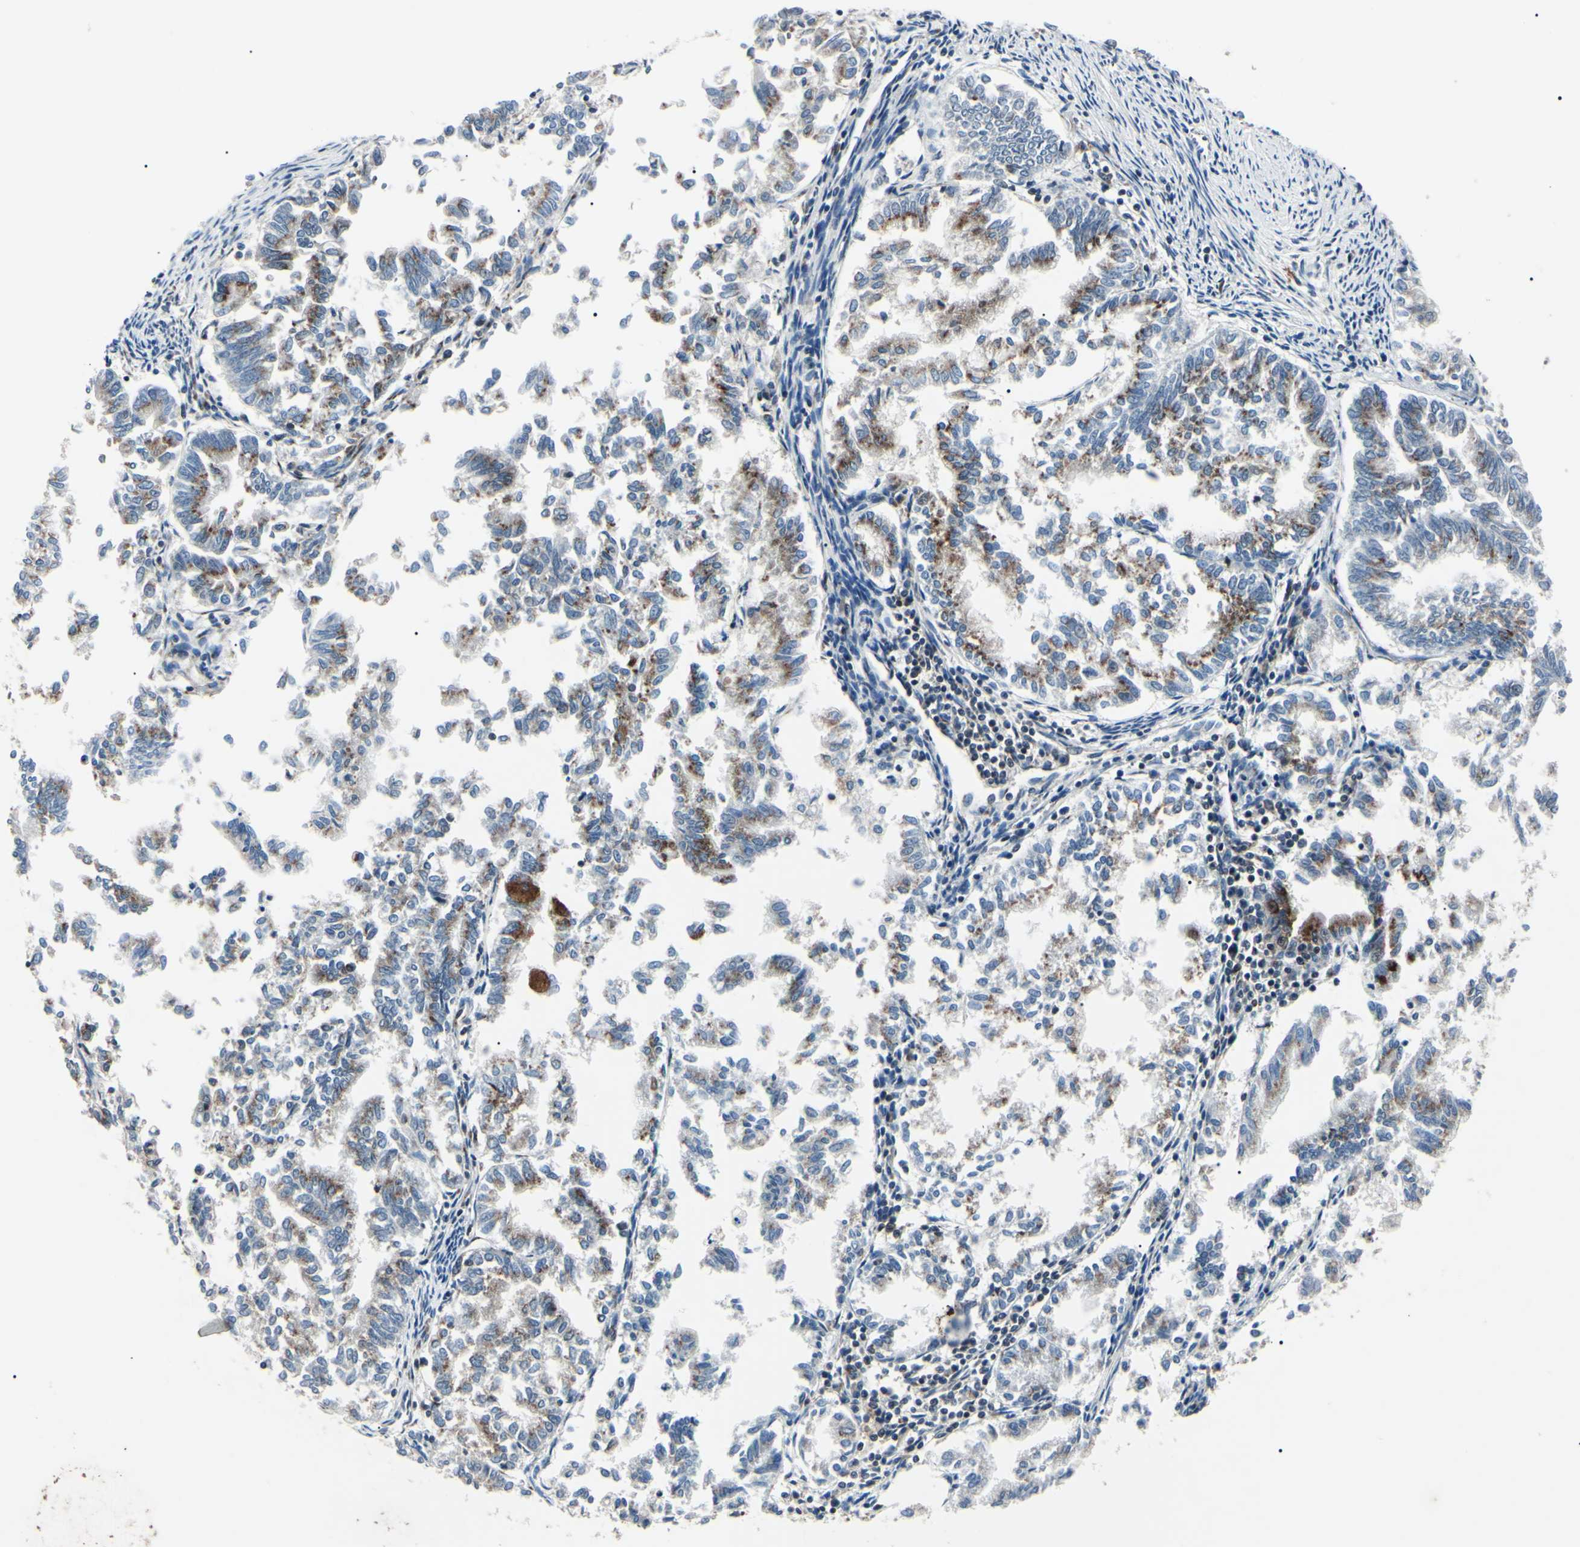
{"staining": {"intensity": "moderate", "quantity": "25%-75%", "location": "cytoplasmic/membranous"}, "tissue": "endometrial cancer", "cell_type": "Tumor cells", "image_type": "cancer", "snomed": [{"axis": "morphology", "description": "Necrosis, NOS"}, {"axis": "morphology", "description": "Adenocarcinoma, NOS"}, {"axis": "topography", "description": "Endometrium"}], "caption": "This histopathology image demonstrates IHC staining of endometrial cancer, with medium moderate cytoplasmic/membranous expression in about 25%-75% of tumor cells.", "gene": "MAPRE1", "patient": {"sex": "female", "age": 79}}